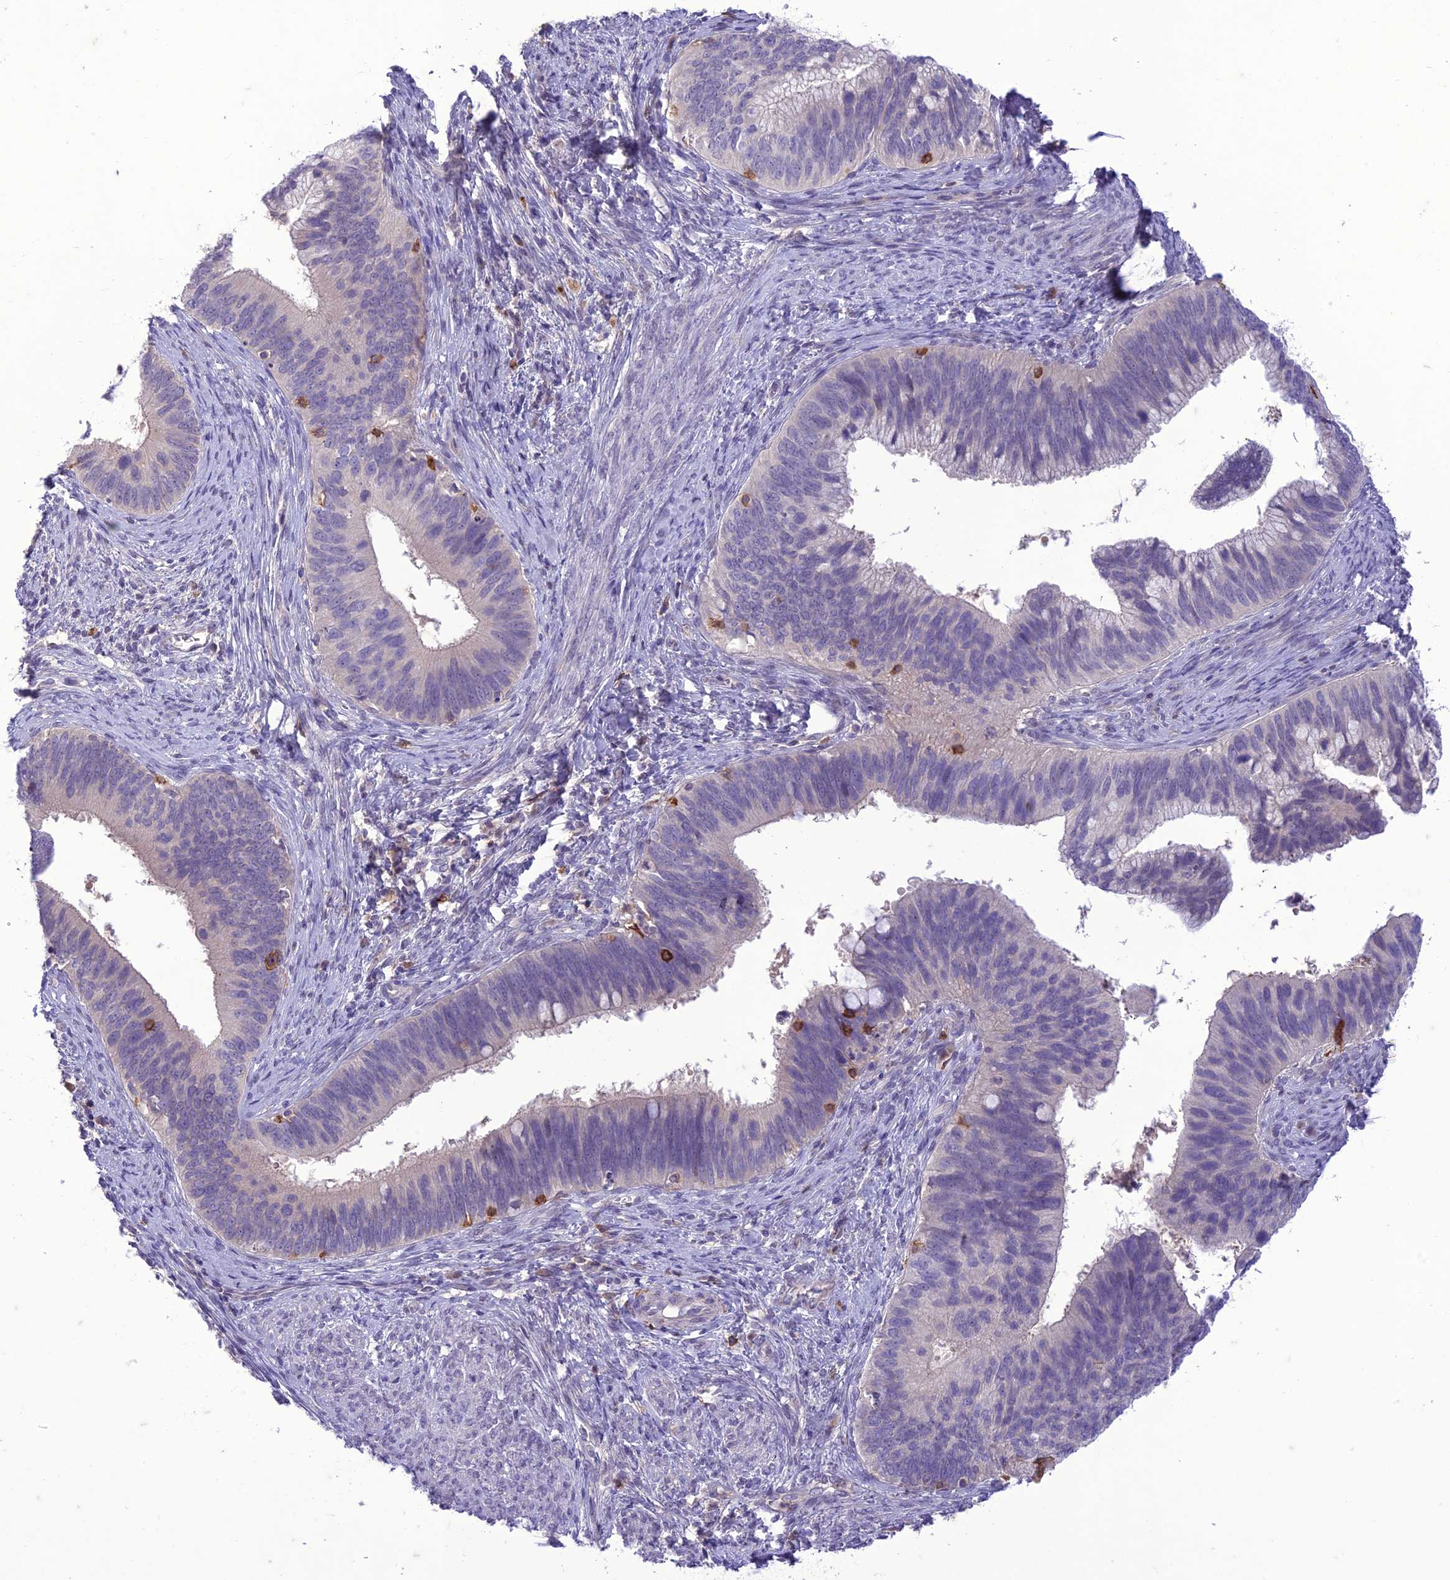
{"staining": {"intensity": "negative", "quantity": "none", "location": "none"}, "tissue": "cervical cancer", "cell_type": "Tumor cells", "image_type": "cancer", "snomed": [{"axis": "morphology", "description": "Adenocarcinoma, NOS"}, {"axis": "topography", "description": "Cervix"}], "caption": "This photomicrograph is of adenocarcinoma (cervical) stained with immunohistochemistry (IHC) to label a protein in brown with the nuclei are counter-stained blue. There is no staining in tumor cells.", "gene": "ITGAE", "patient": {"sex": "female", "age": 42}}